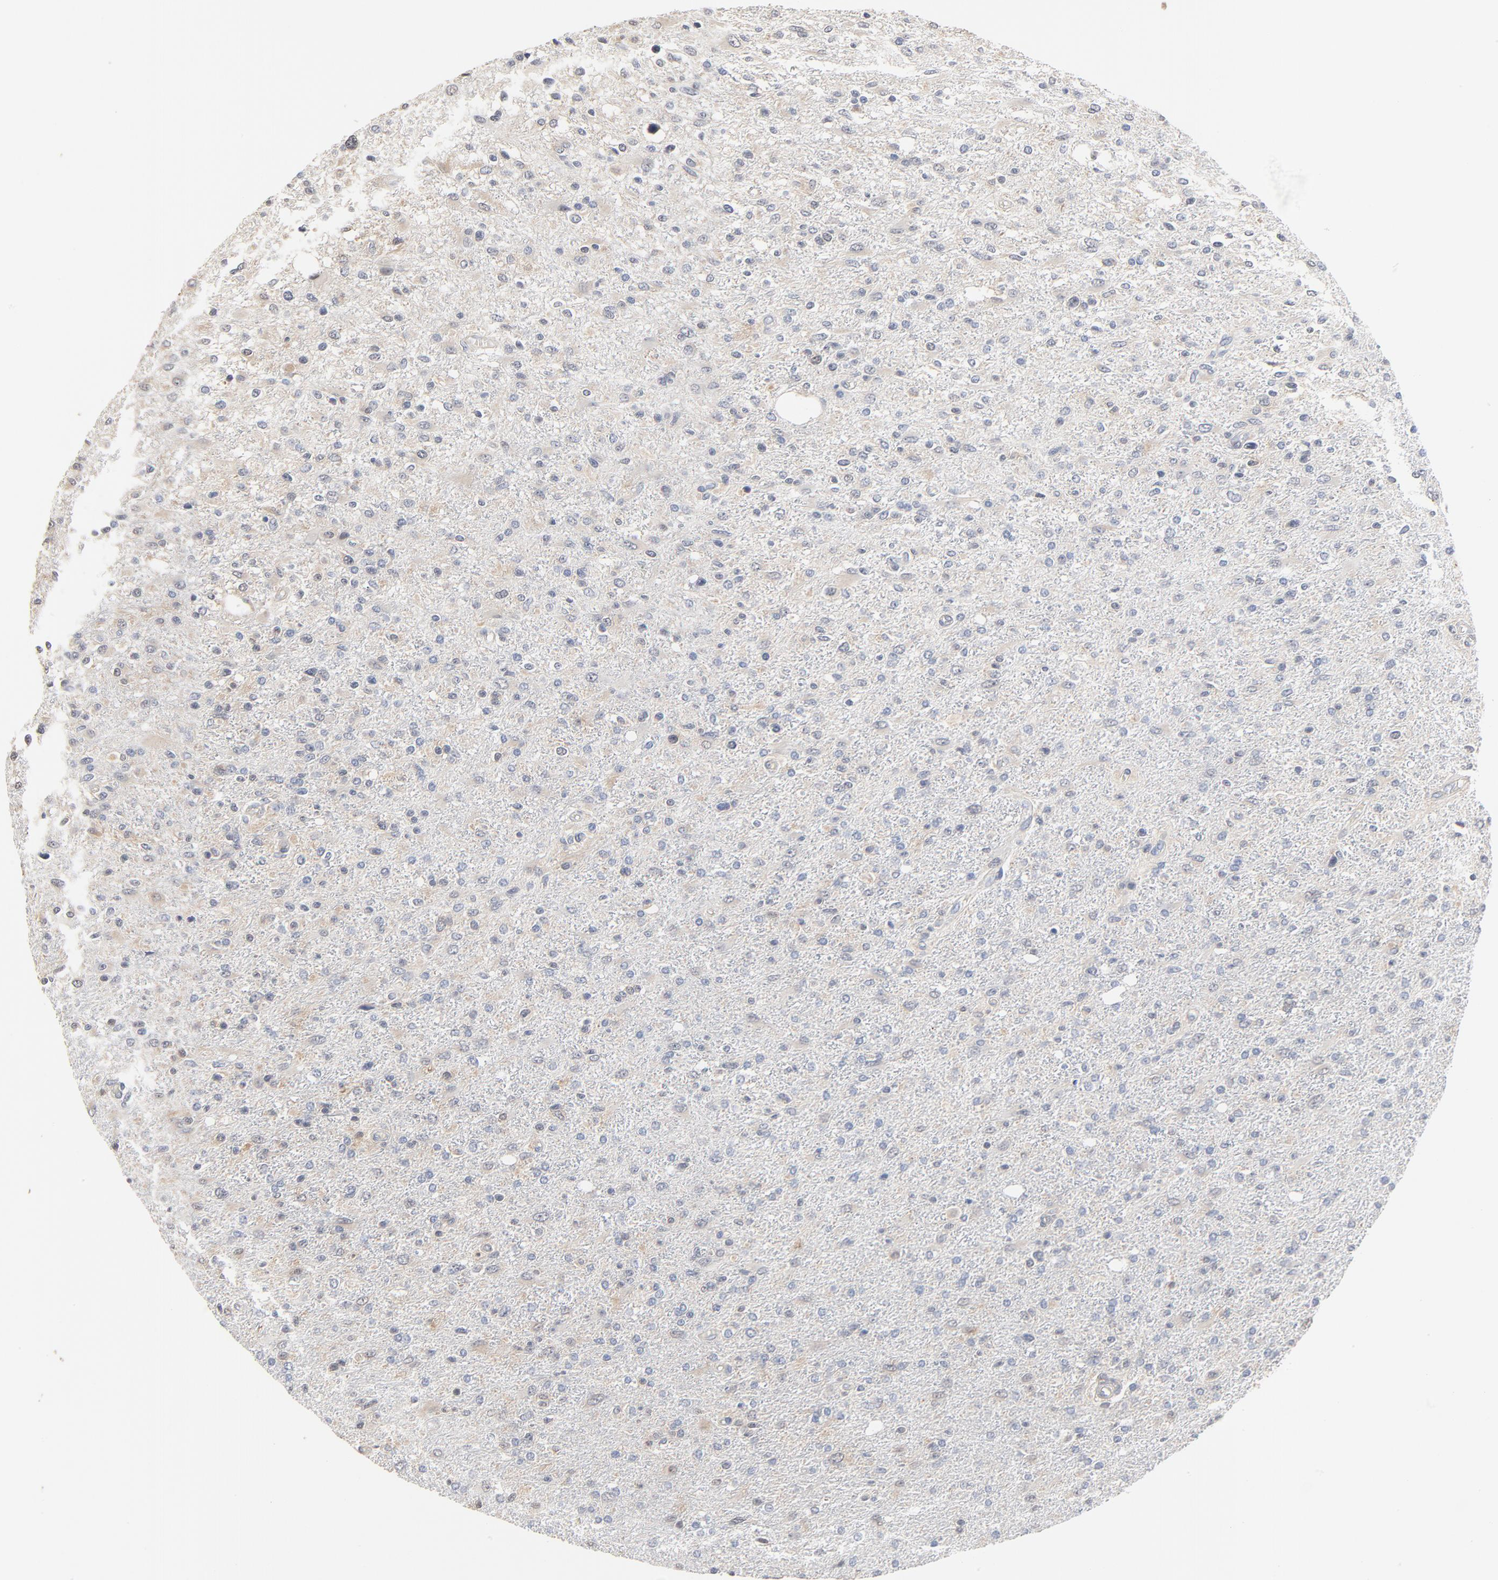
{"staining": {"intensity": "negative", "quantity": "none", "location": "none"}, "tissue": "glioma", "cell_type": "Tumor cells", "image_type": "cancer", "snomed": [{"axis": "morphology", "description": "Glioma, malignant, High grade"}, {"axis": "topography", "description": "Cerebral cortex"}], "caption": "Tumor cells show no significant protein staining in high-grade glioma (malignant). (DAB immunohistochemistry (IHC) with hematoxylin counter stain).", "gene": "EPCAM", "patient": {"sex": "male", "age": 76}}